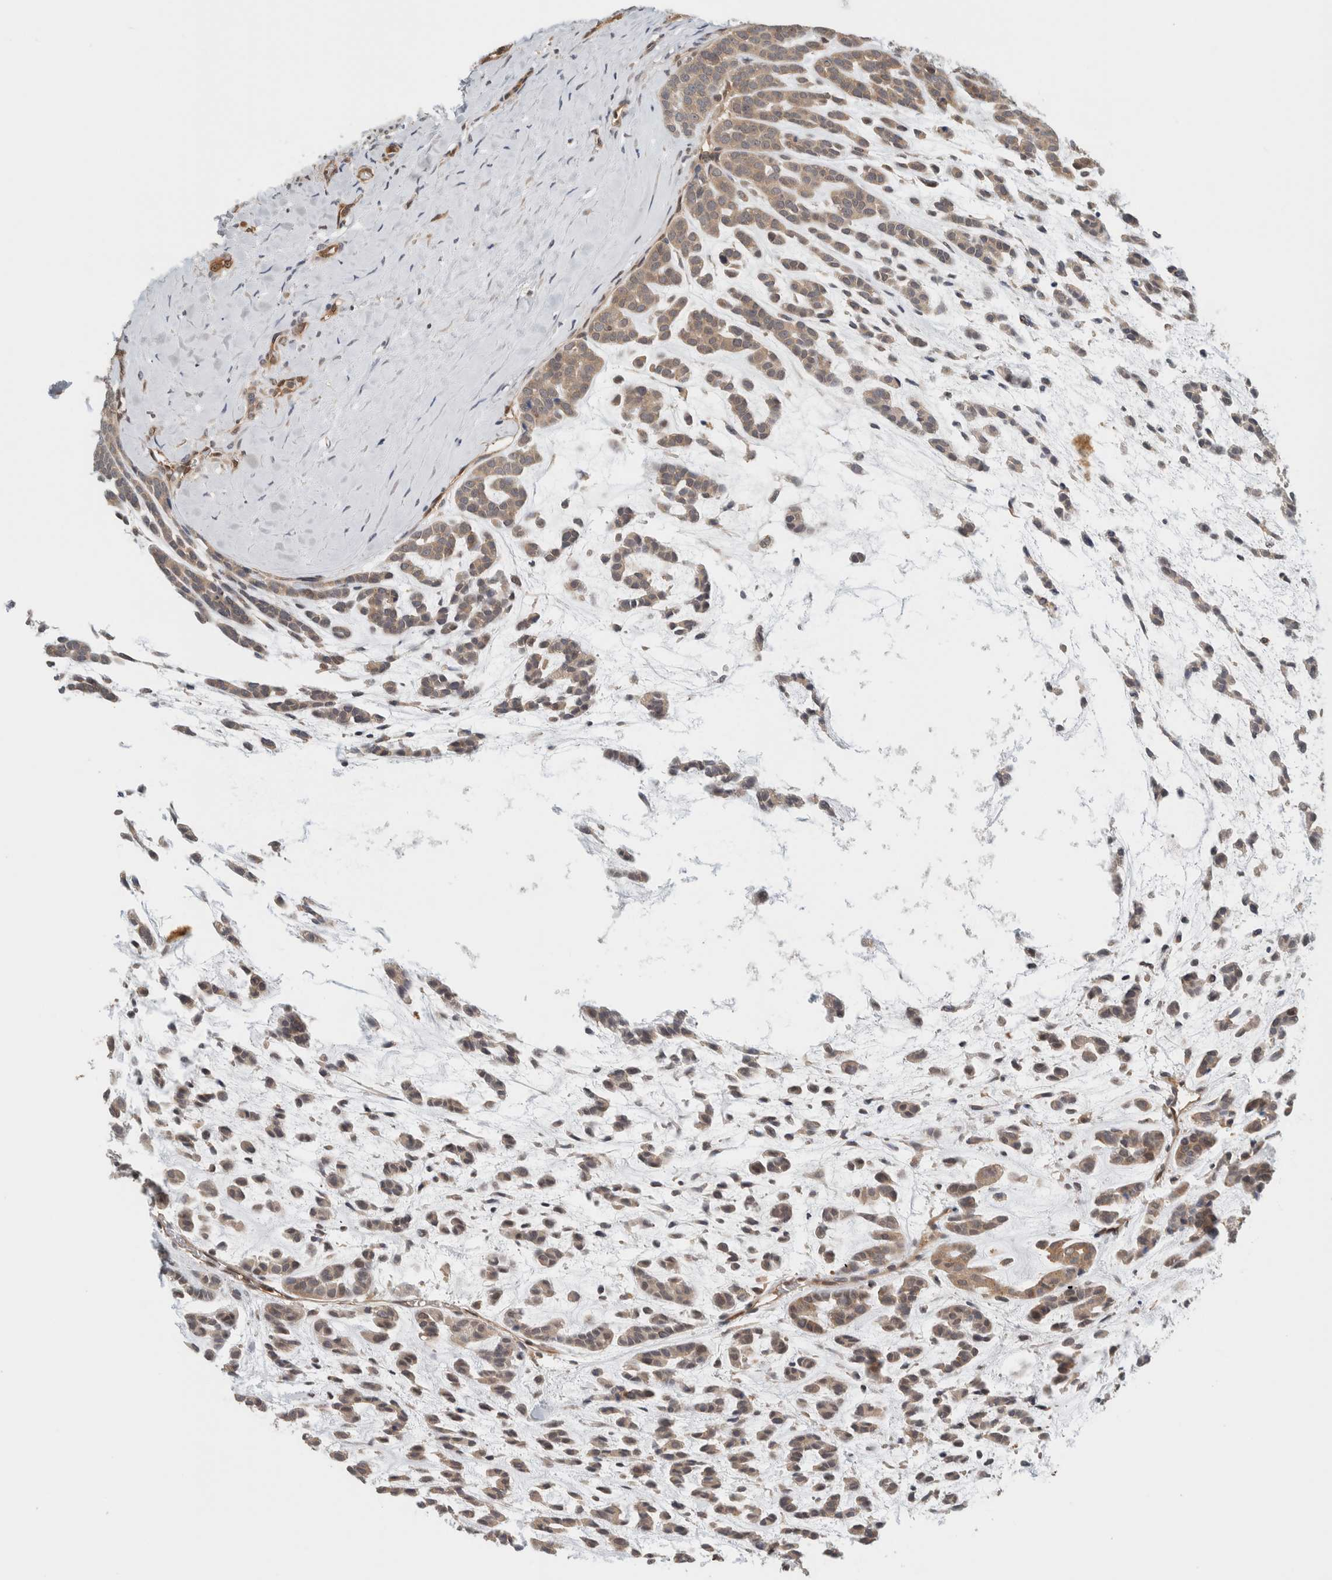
{"staining": {"intensity": "moderate", "quantity": ">75%", "location": "cytoplasmic/membranous"}, "tissue": "head and neck cancer", "cell_type": "Tumor cells", "image_type": "cancer", "snomed": [{"axis": "morphology", "description": "Adenocarcinoma, NOS"}, {"axis": "morphology", "description": "Adenoma, NOS"}, {"axis": "topography", "description": "Head-Neck"}], "caption": "DAB immunohistochemical staining of adenoma (head and neck) reveals moderate cytoplasmic/membranous protein expression in about >75% of tumor cells.", "gene": "PFDN4", "patient": {"sex": "female", "age": 55}}